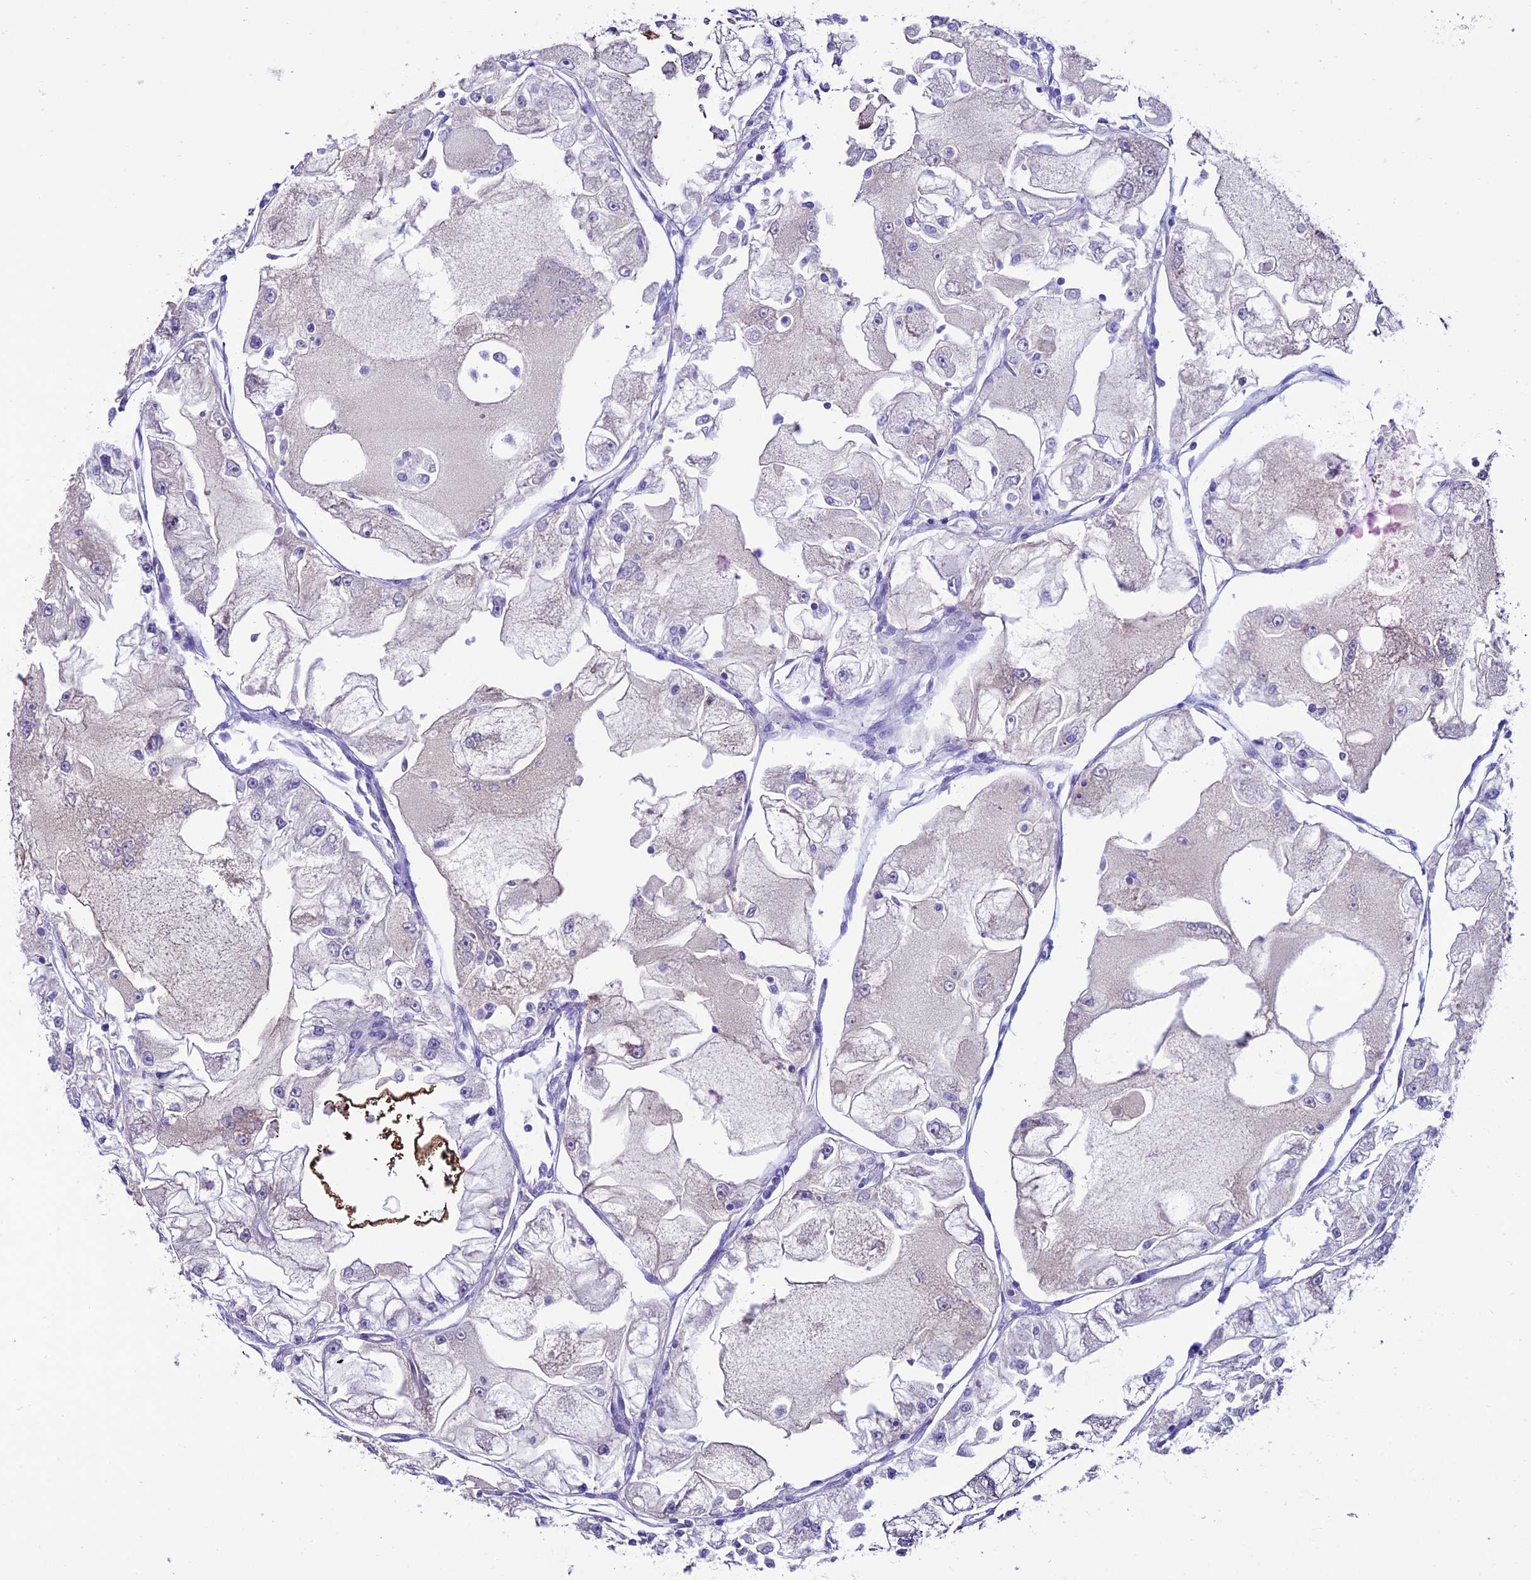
{"staining": {"intensity": "negative", "quantity": "none", "location": "none"}, "tissue": "renal cancer", "cell_type": "Tumor cells", "image_type": "cancer", "snomed": [{"axis": "morphology", "description": "Adenocarcinoma, NOS"}, {"axis": "topography", "description": "Kidney"}], "caption": "Immunohistochemistry of renal cancer demonstrates no staining in tumor cells. The staining was performed using DAB to visualize the protein expression in brown, while the nuclei were stained in blue with hematoxylin (Magnification: 20x).", "gene": "SLC10A1", "patient": {"sex": "female", "age": 72}}